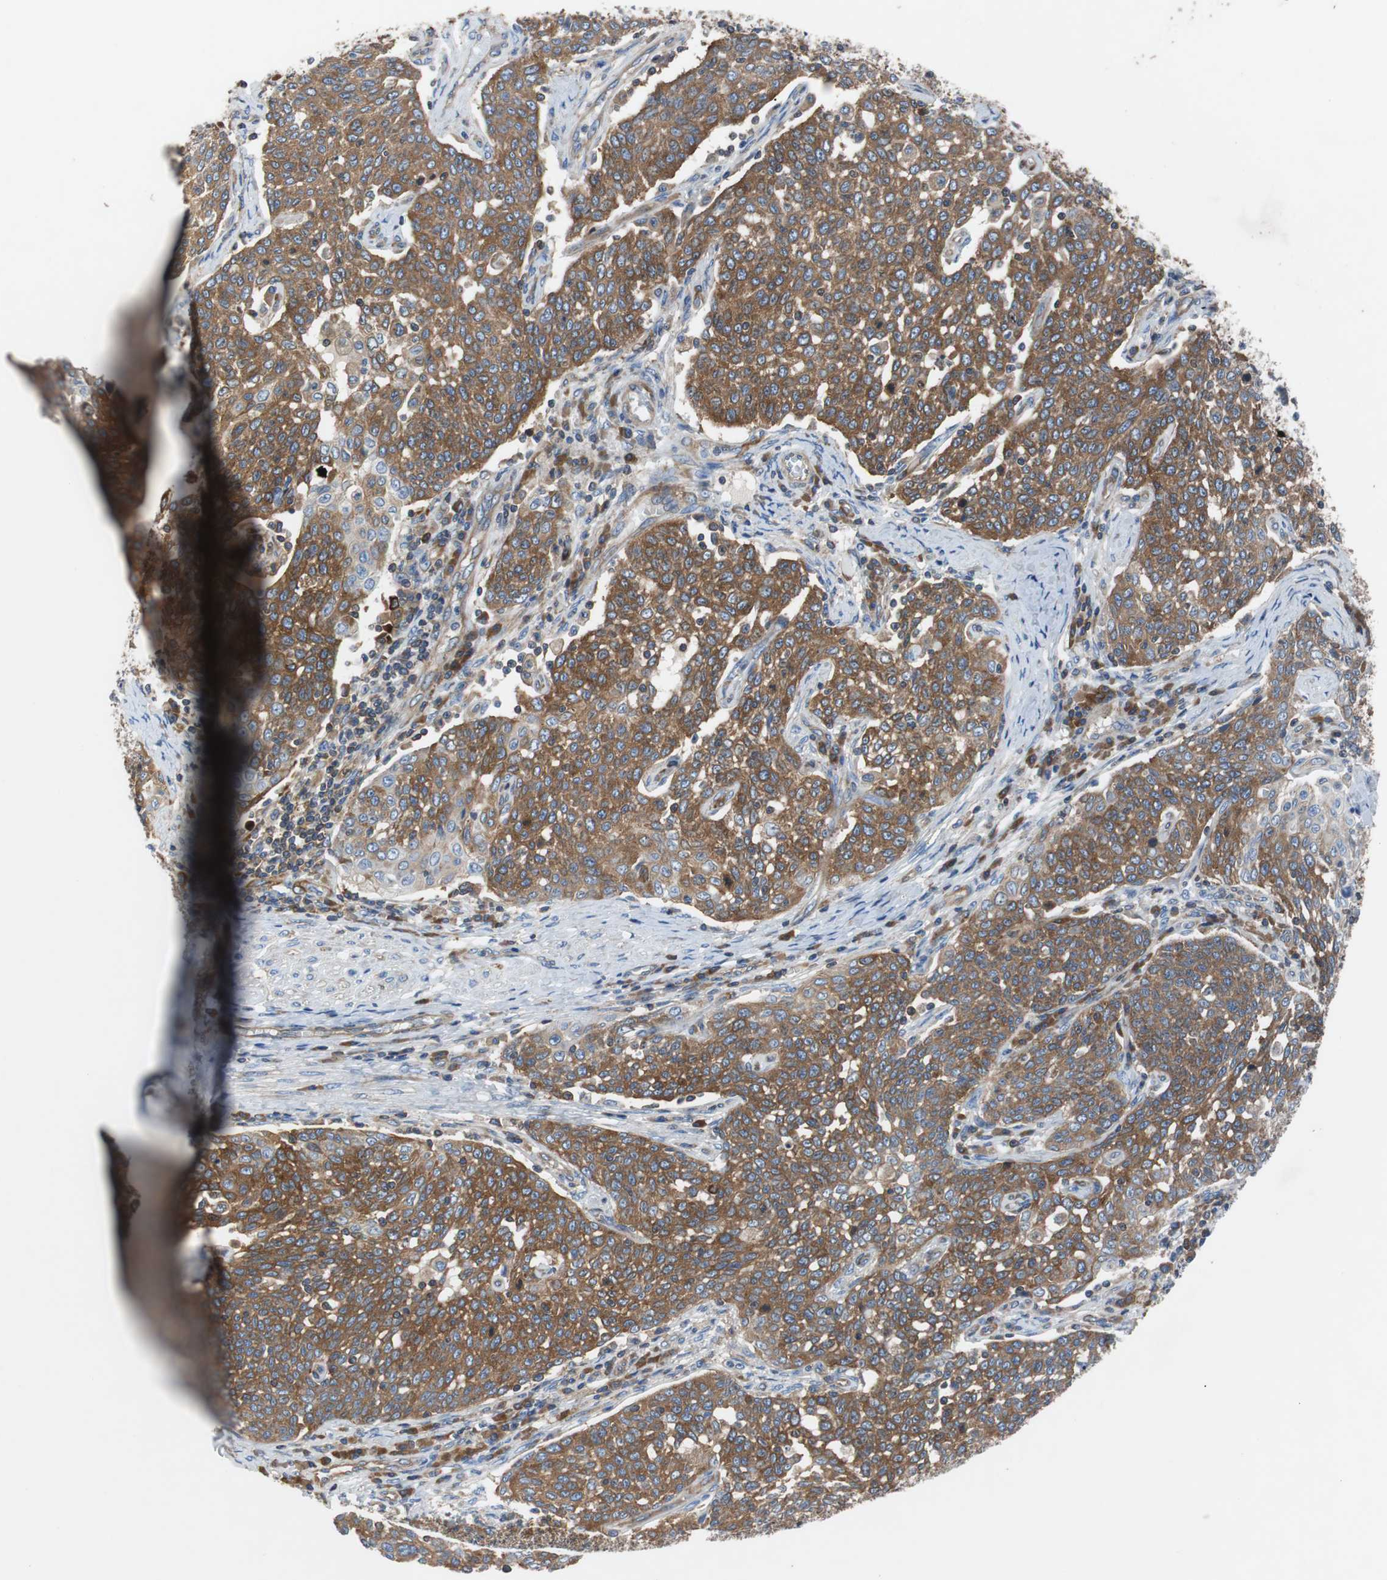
{"staining": {"intensity": "strong", "quantity": ">75%", "location": "cytoplasmic/membranous"}, "tissue": "cervical cancer", "cell_type": "Tumor cells", "image_type": "cancer", "snomed": [{"axis": "morphology", "description": "Squamous cell carcinoma, NOS"}, {"axis": "topography", "description": "Cervix"}], "caption": "Brown immunohistochemical staining in human cervical cancer exhibits strong cytoplasmic/membranous staining in about >75% of tumor cells. (IHC, brightfield microscopy, high magnification).", "gene": "GYS1", "patient": {"sex": "female", "age": 34}}